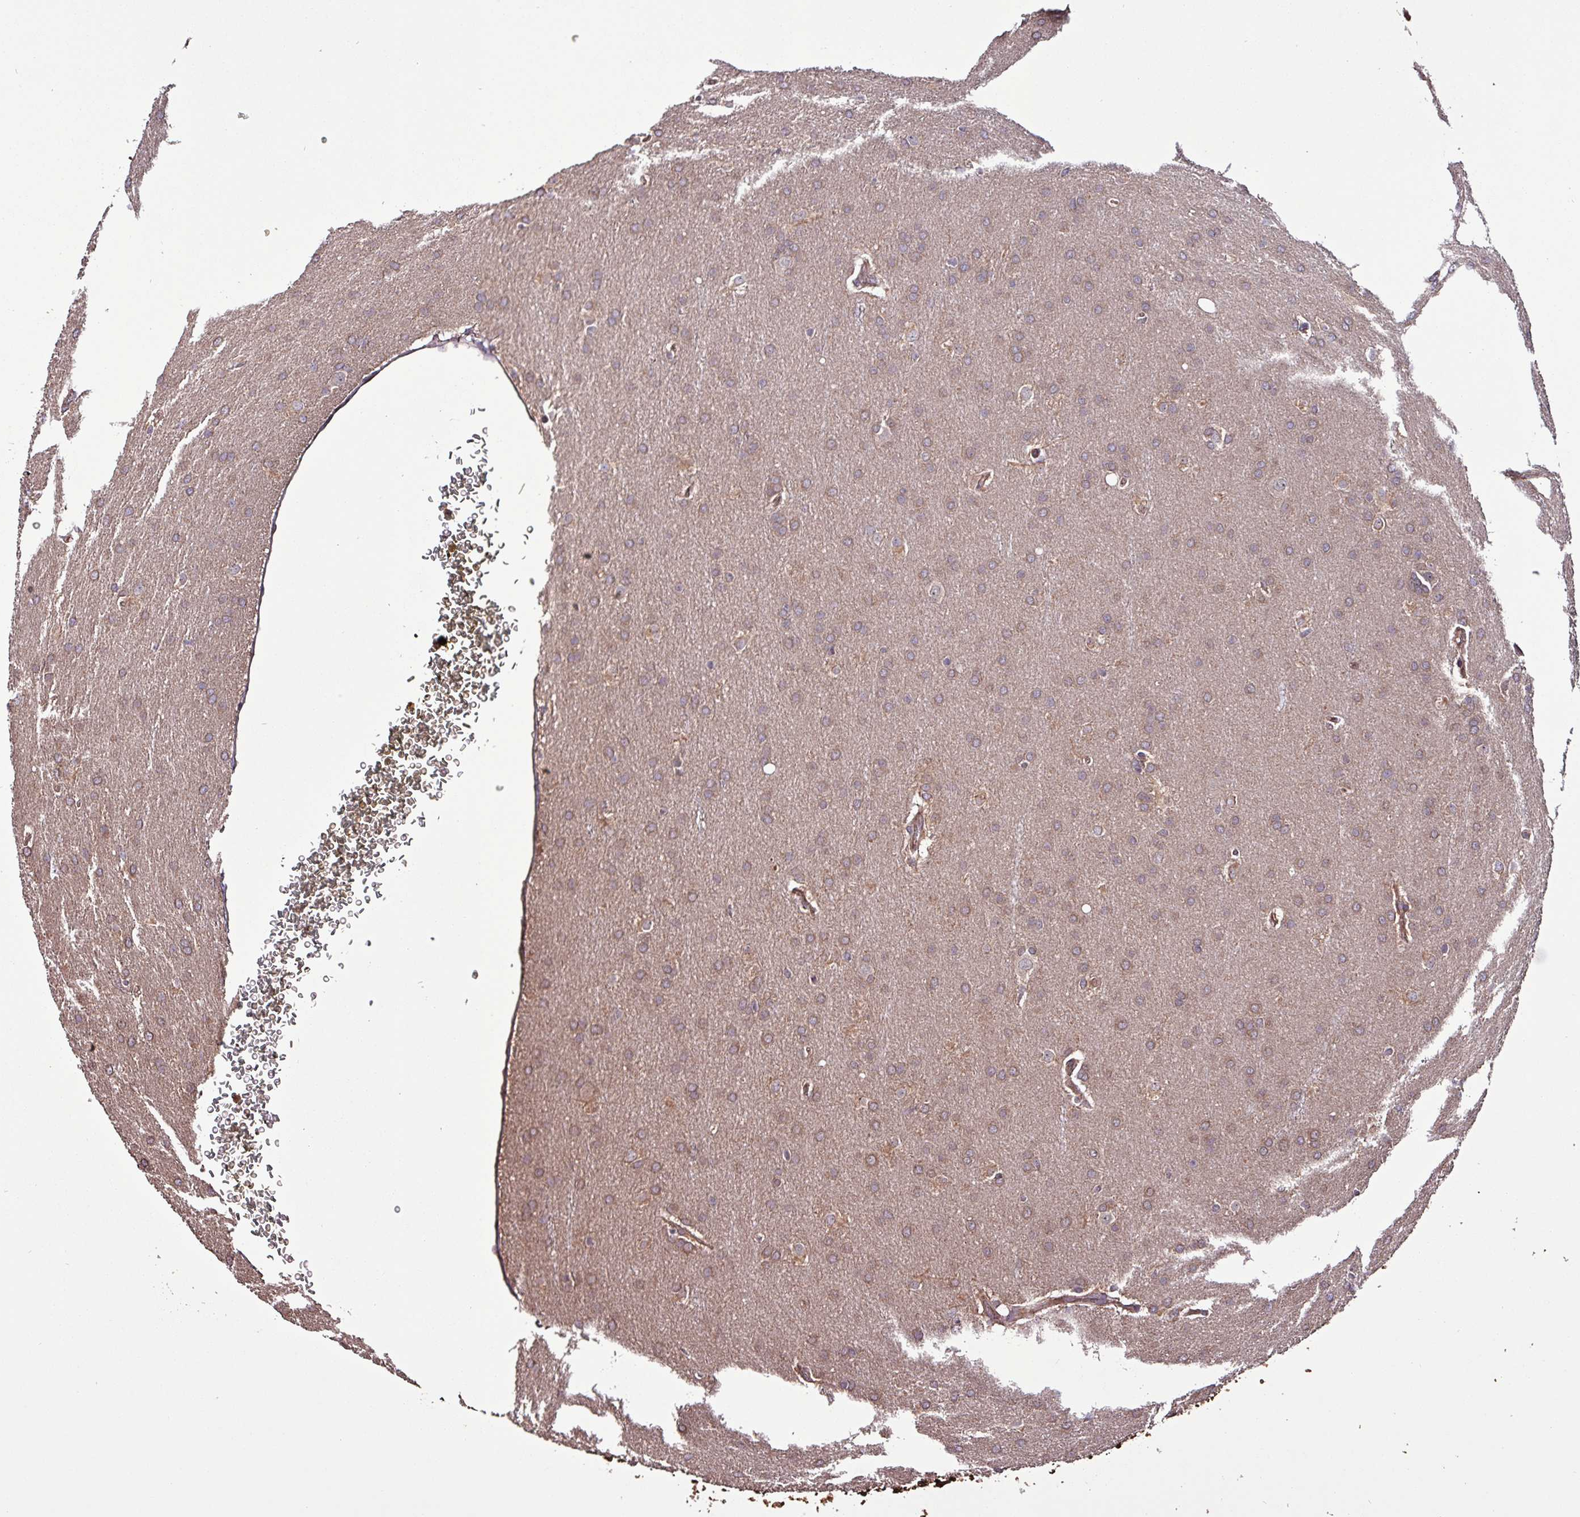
{"staining": {"intensity": "weak", "quantity": "25%-75%", "location": "cytoplasmic/membranous"}, "tissue": "glioma", "cell_type": "Tumor cells", "image_type": "cancer", "snomed": [{"axis": "morphology", "description": "Glioma, malignant, Low grade"}, {"axis": "topography", "description": "Brain"}], "caption": "DAB immunohistochemical staining of malignant low-grade glioma demonstrates weak cytoplasmic/membranous protein positivity in about 25%-75% of tumor cells. (Brightfield microscopy of DAB IHC at high magnification).", "gene": "PAFAH1B2", "patient": {"sex": "female", "age": 32}}